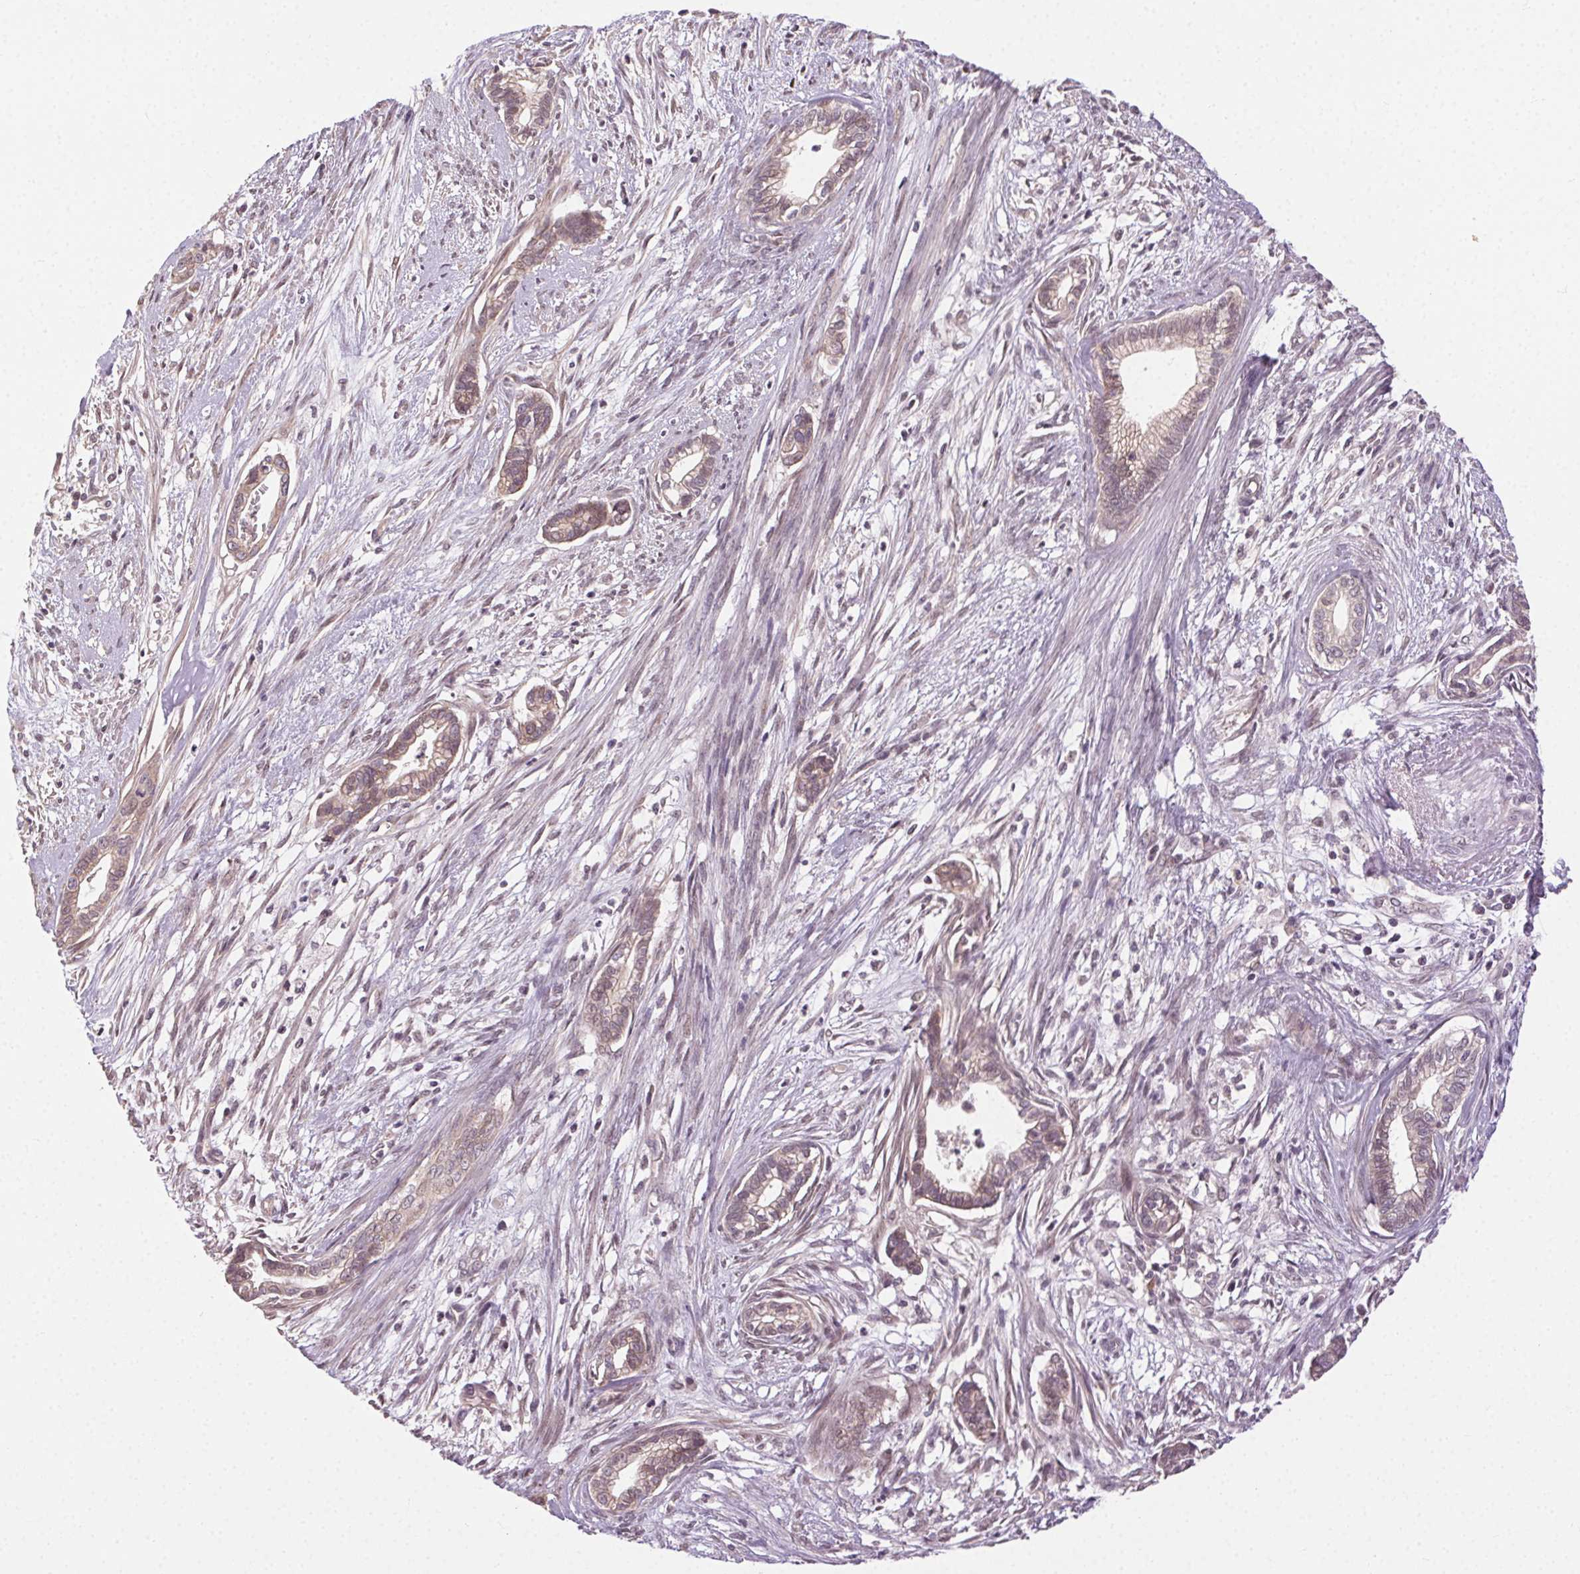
{"staining": {"intensity": "weak", "quantity": "25%-75%", "location": "cytoplasmic/membranous"}, "tissue": "cervical cancer", "cell_type": "Tumor cells", "image_type": "cancer", "snomed": [{"axis": "morphology", "description": "Adenocarcinoma, NOS"}, {"axis": "topography", "description": "Cervix"}], "caption": "This is a photomicrograph of IHC staining of cervical cancer, which shows weak staining in the cytoplasmic/membranous of tumor cells.", "gene": "ATP1B3", "patient": {"sex": "female", "age": 62}}